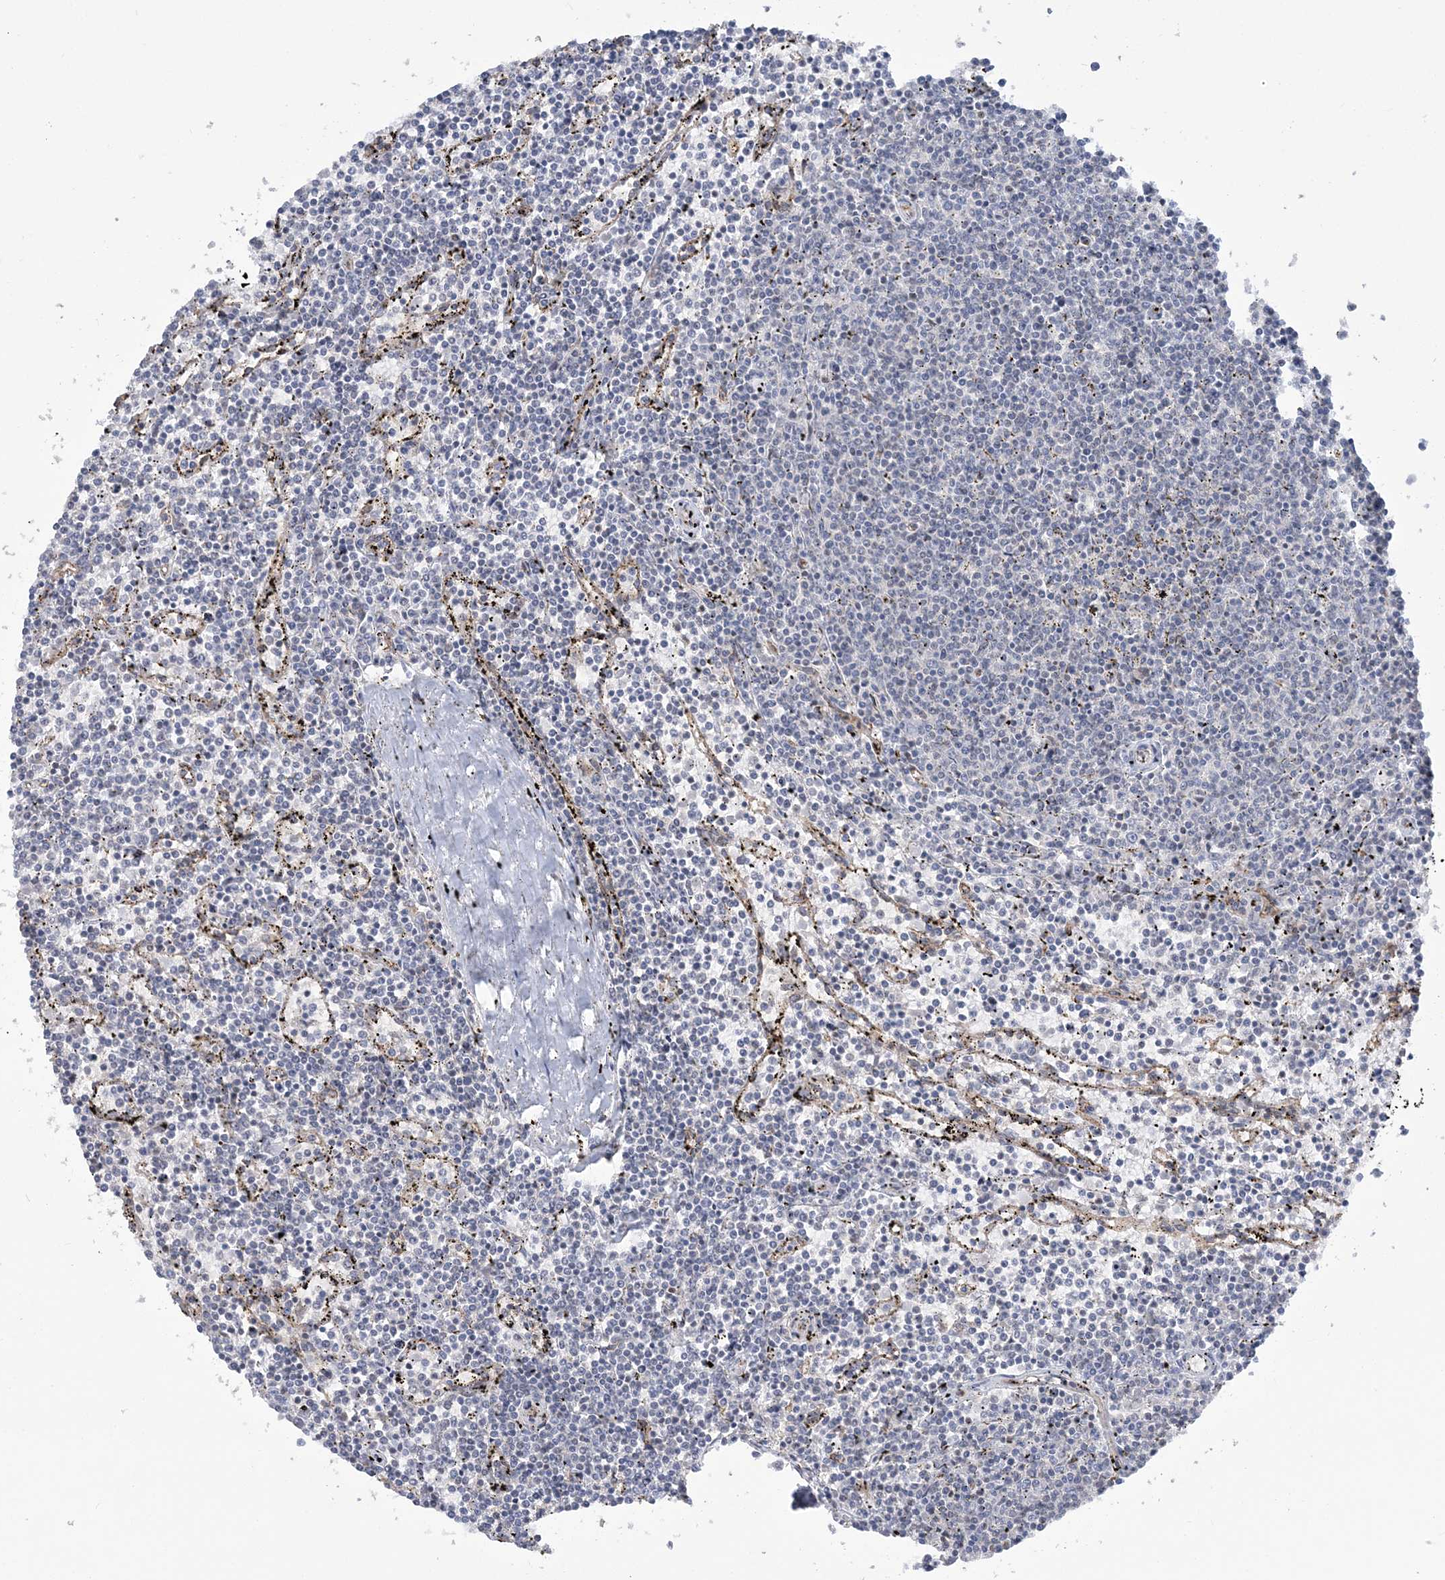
{"staining": {"intensity": "negative", "quantity": "none", "location": "none"}, "tissue": "lymphoma", "cell_type": "Tumor cells", "image_type": "cancer", "snomed": [{"axis": "morphology", "description": "Malignant lymphoma, non-Hodgkin's type, Low grade"}, {"axis": "topography", "description": "Spleen"}], "caption": "IHC photomicrograph of human low-grade malignant lymphoma, non-Hodgkin's type stained for a protein (brown), which reveals no expression in tumor cells.", "gene": "FARSB", "patient": {"sex": "female", "age": 50}}